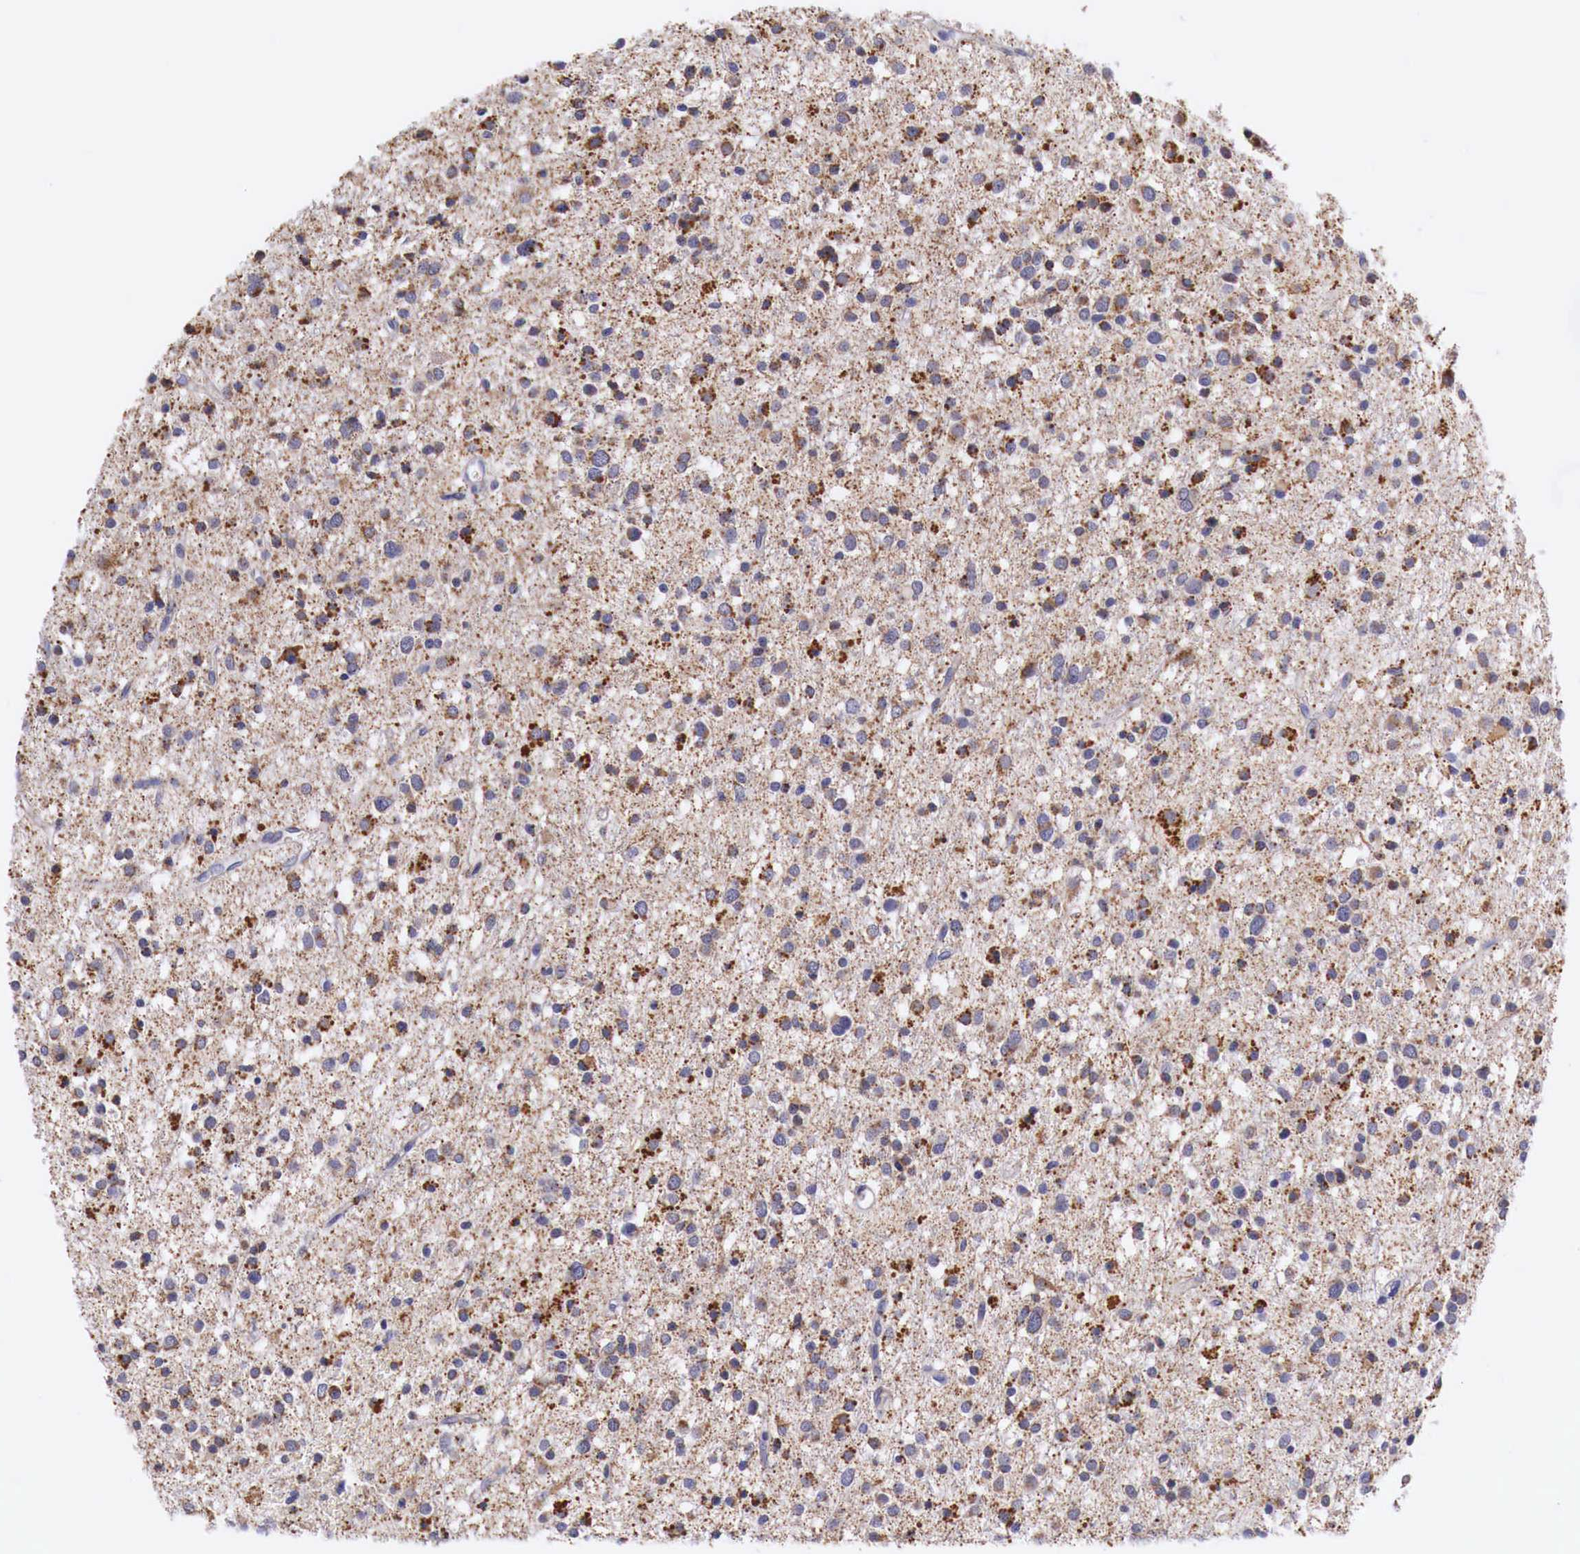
{"staining": {"intensity": "moderate", "quantity": ">75%", "location": "cytoplasmic/membranous"}, "tissue": "glioma", "cell_type": "Tumor cells", "image_type": "cancer", "snomed": [{"axis": "morphology", "description": "Glioma, malignant, Low grade"}, {"axis": "topography", "description": "Brain"}], "caption": "Human low-grade glioma (malignant) stained with a protein marker shows moderate staining in tumor cells.", "gene": "NREP", "patient": {"sex": "female", "age": 36}}